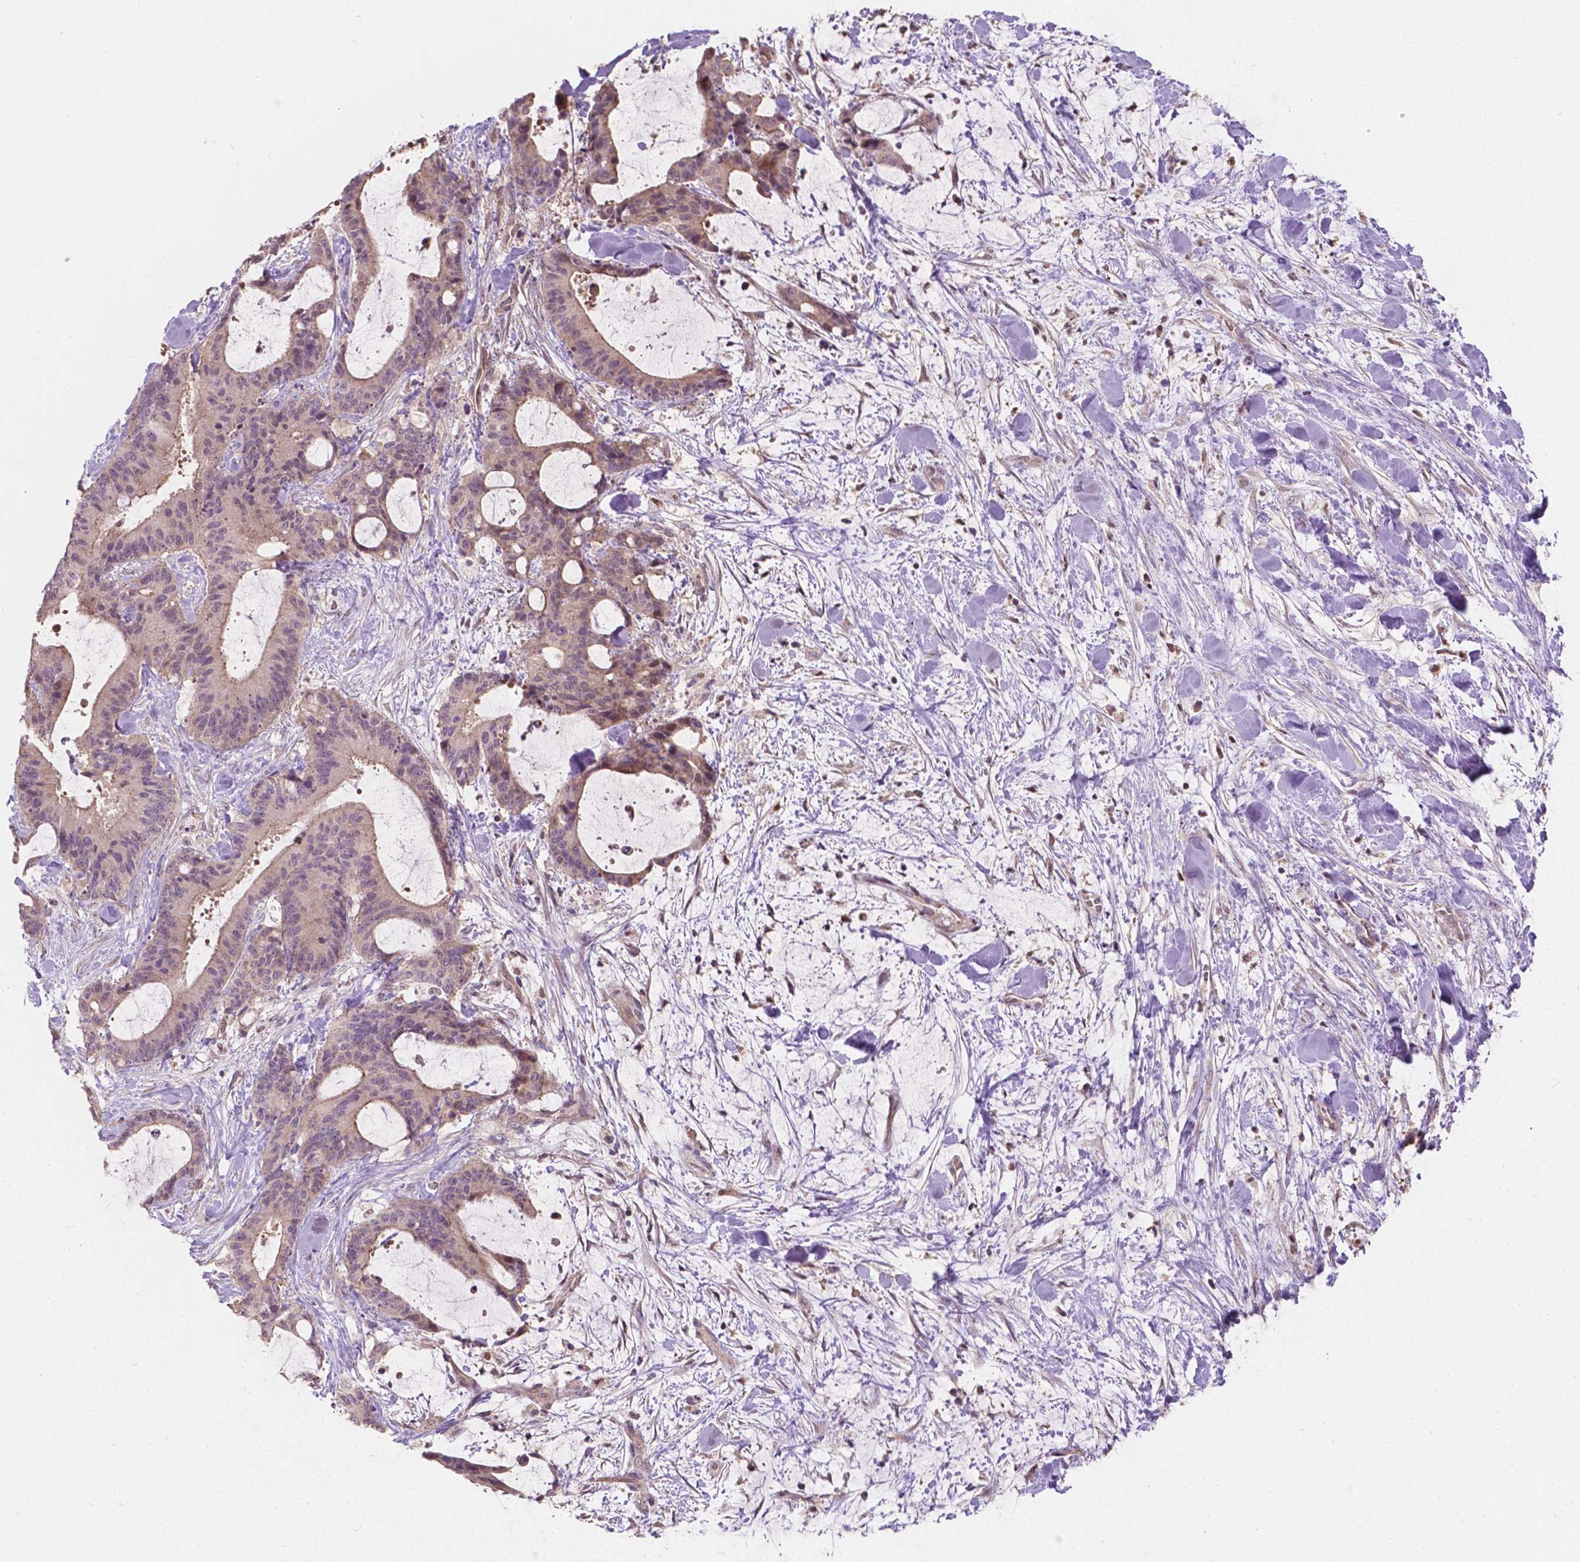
{"staining": {"intensity": "weak", "quantity": "25%-75%", "location": "cytoplasmic/membranous"}, "tissue": "liver cancer", "cell_type": "Tumor cells", "image_type": "cancer", "snomed": [{"axis": "morphology", "description": "Cholangiocarcinoma"}, {"axis": "topography", "description": "Liver"}], "caption": "DAB immunohistochemical staining of liver cholangiocarcinoma reveals weak cytoplasmic/membranous protein positivity in approximately 25%-75% of tumor cells.", "gene": "DUSP16", "patient": {"sex": "female", "age": 73}}